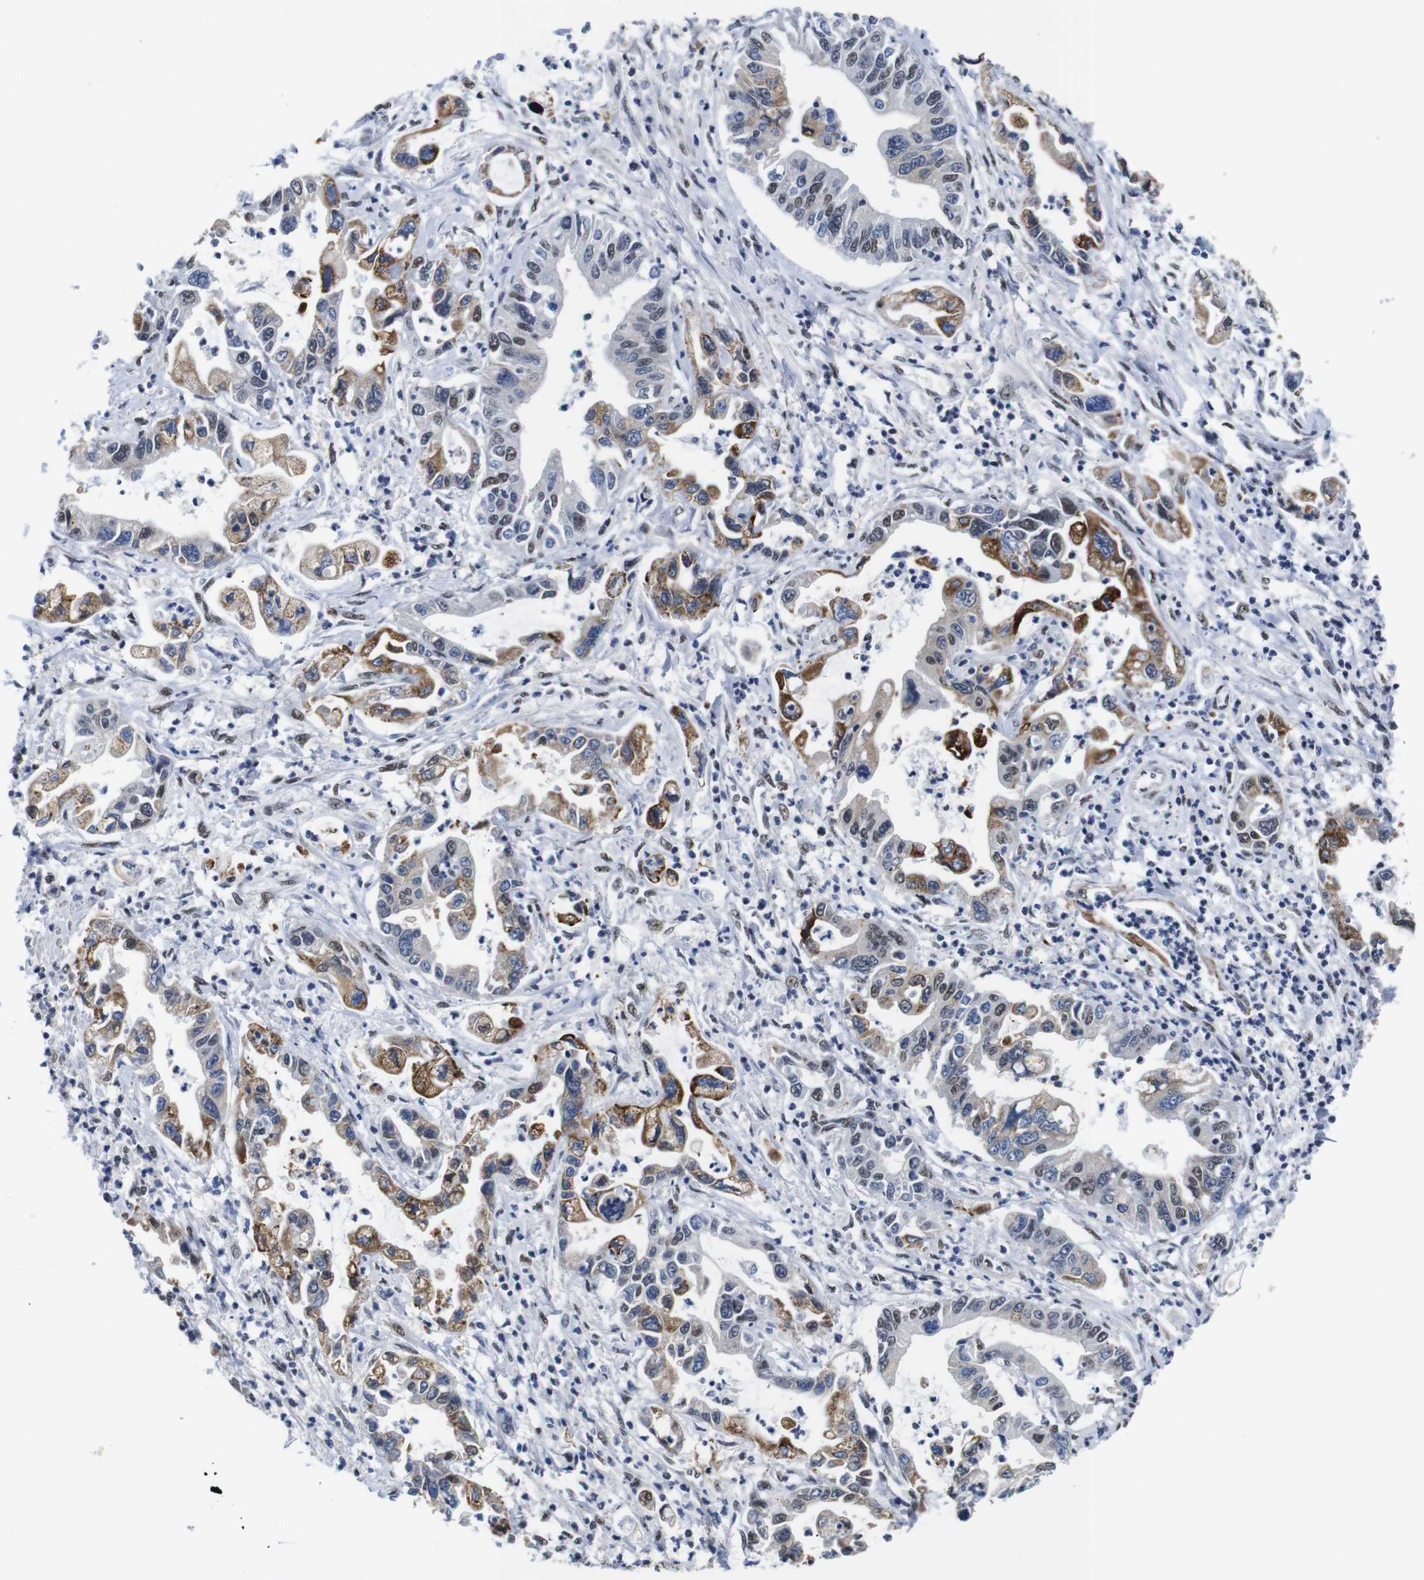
{"staining": {"intensity": "strong", "quantity": "25%-75%", "location": "cytoplasmic/membranous"}, "tissue": "pancreatic cancer", "cell_type": "Tumor cells", "image_type": "cancer", "snomed": [{"axis": "morphology", "description": "Adenocarcinoma, NOS"}, {"axis": "topography", "description": "Pancreas"}], "caption": "Immunohistochemical staining of human pancreatic adenocarcinoma reveals strong cytoplasmic/membranous protein positivity in about 25%-75% of tumor cells. The staining was performed using DAB to visualize the protein expression in brown, while the nuclei were stained in blue with hematoxylin (Magnification: 20x).", "gene": "ILDR2", "patient": {"sex": "male", "age": 56}}